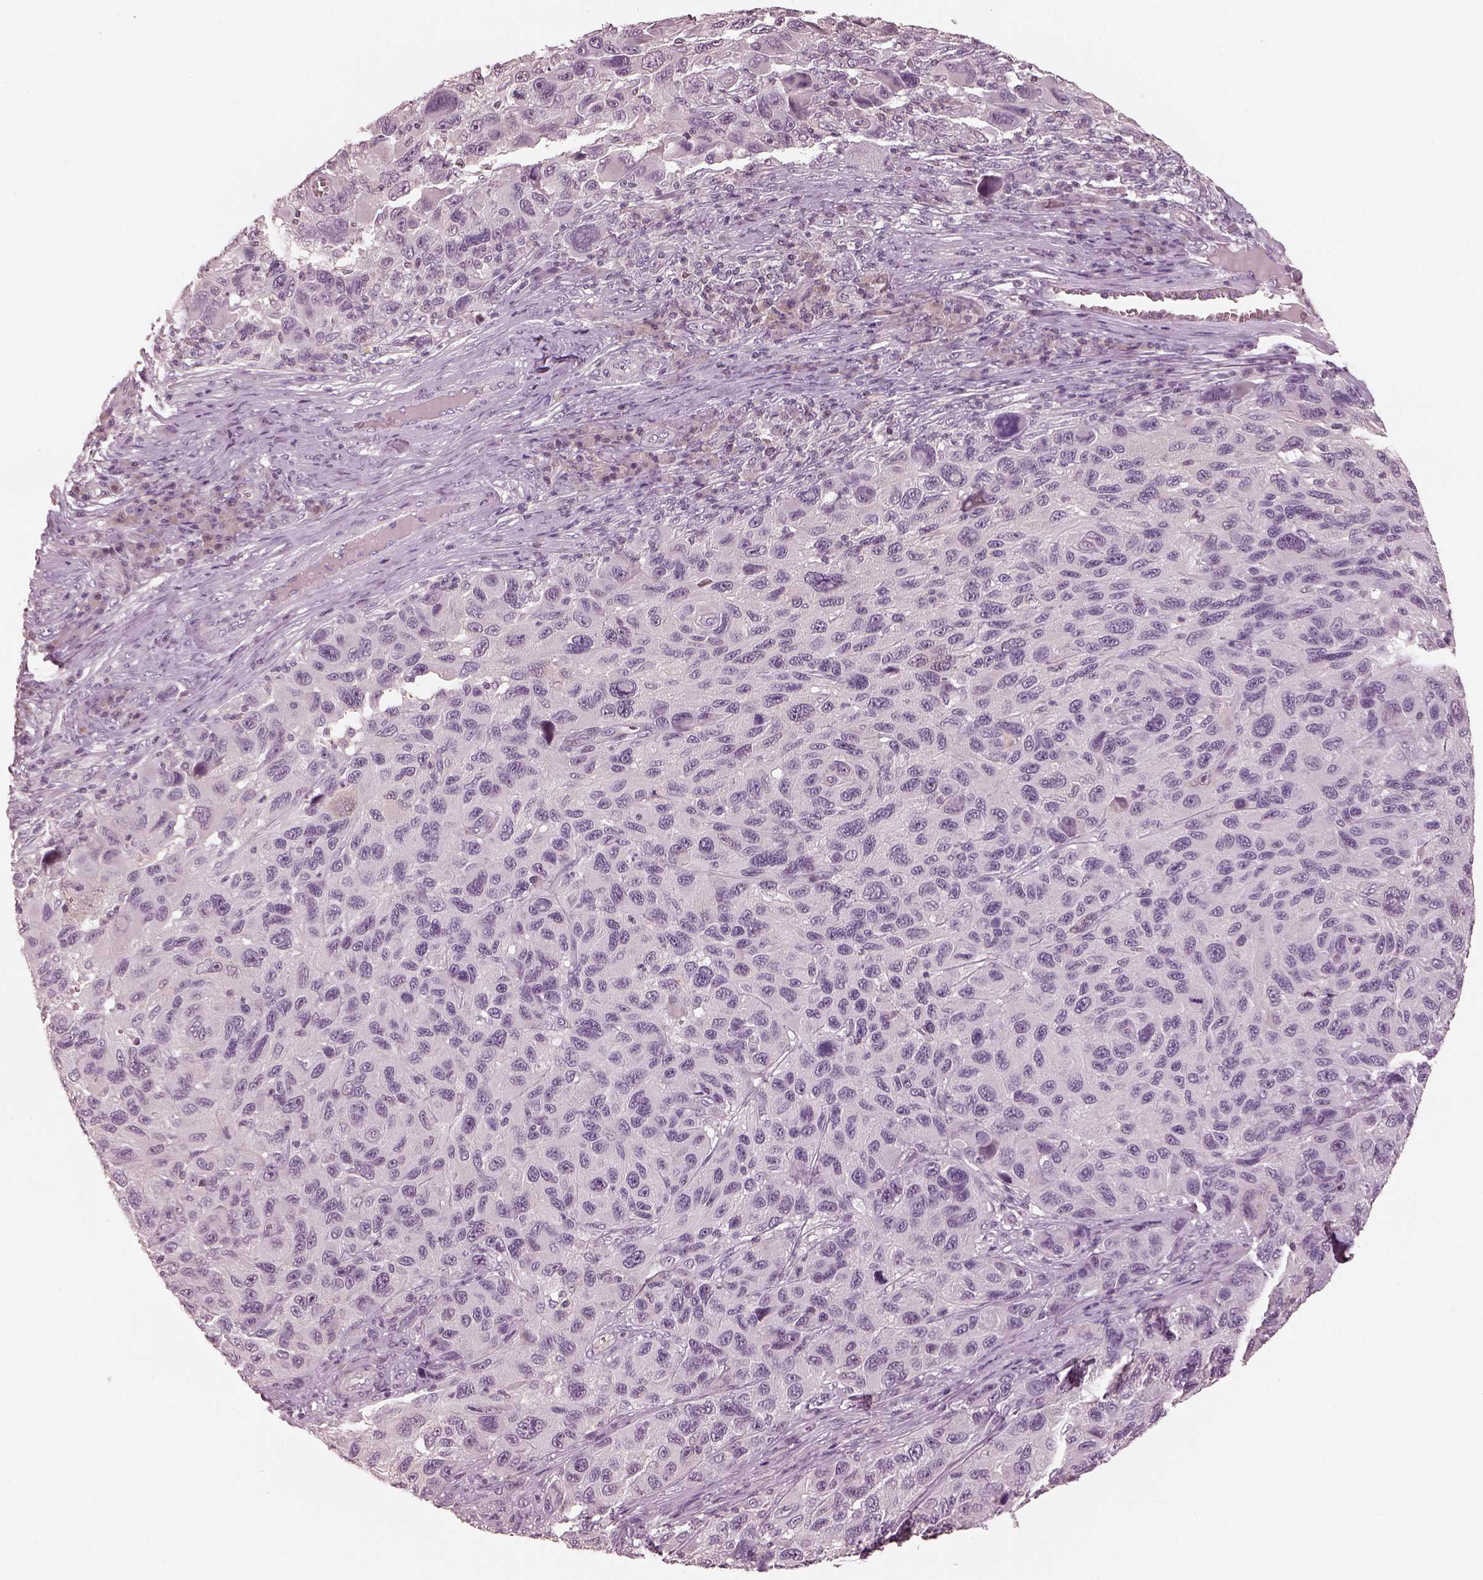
{"staining": {"intensity": "negative", "quantity": "none", "location": "none"}, "tissue": "melanoma", "cell_type": "Tumor cells", "image_type": "cancer", "snomed": [{"axis": "morphology", "description": "Malignant melanoma, NOS"}, {"axis": "topography", "description": "Skin"}], "caption": "A histopathology image of melanoma stained for a protein exhibits no brown staining in tumor cells.", "gene": "EGR4", "patient": {"sex": "male", "age": 53}}